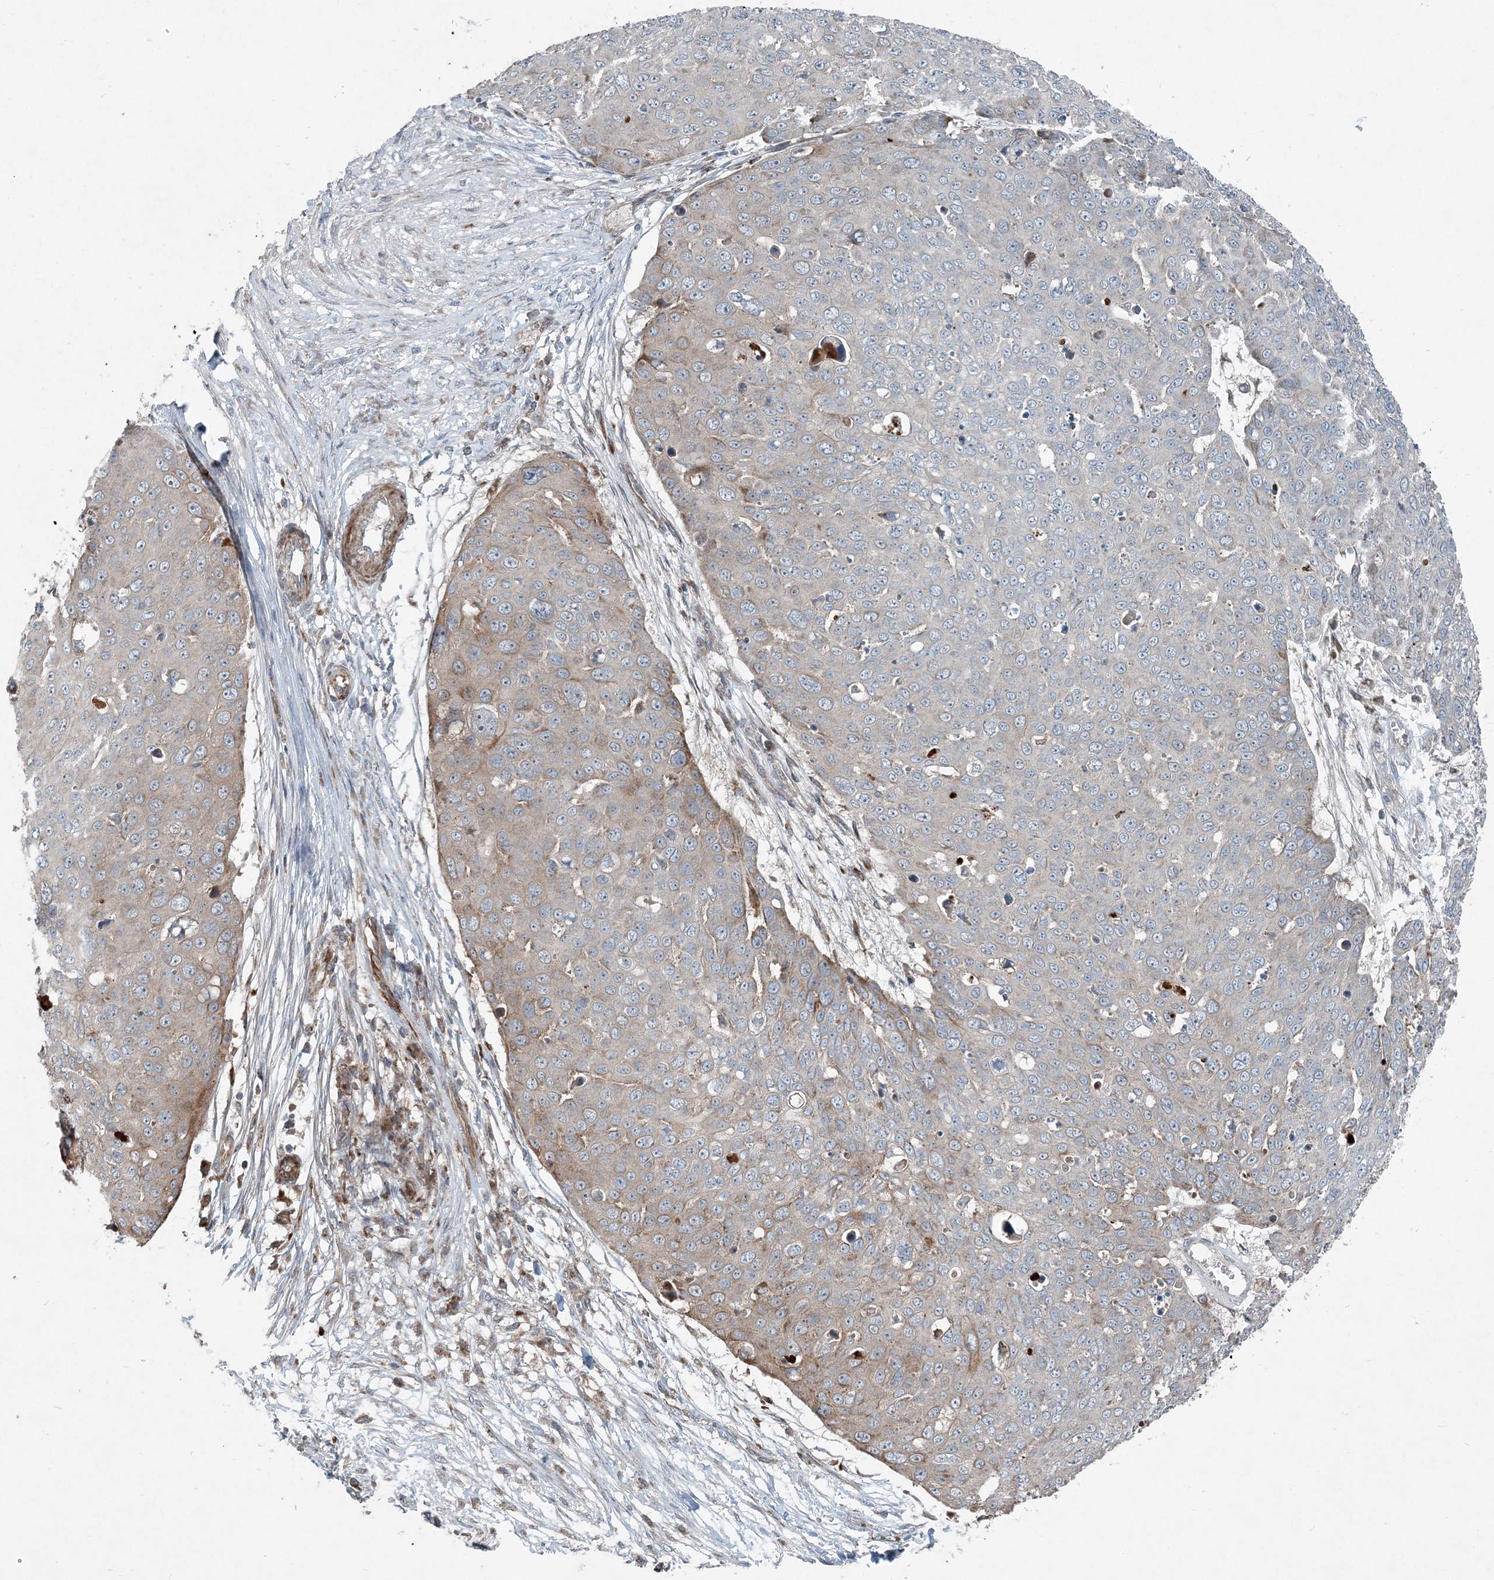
{"staining": {"intensity": "moderate", "quantity": "<25%", "location": "cytoplasmic/membranous"}, "tissue": "skin cancer", "cell_type": "Tumor cells", "image_type": "cancer", "snomed": [{"axis": "morphology", "description": "Squamous cell carcinoma, NOS"}, {"axis": "topography", "description": "Skin"}], "caption": "Immunohistochemical staining of human skin squamous cell carcinoma demonstrates low levels of moderate cytoplasmic/membranous positivity in approximately <25% of tumor cells. (DAB = brown stain, brightfield microscopy at high magnification).", "gene": "INTU", "patient": {"sex": "male", "age": 71}}